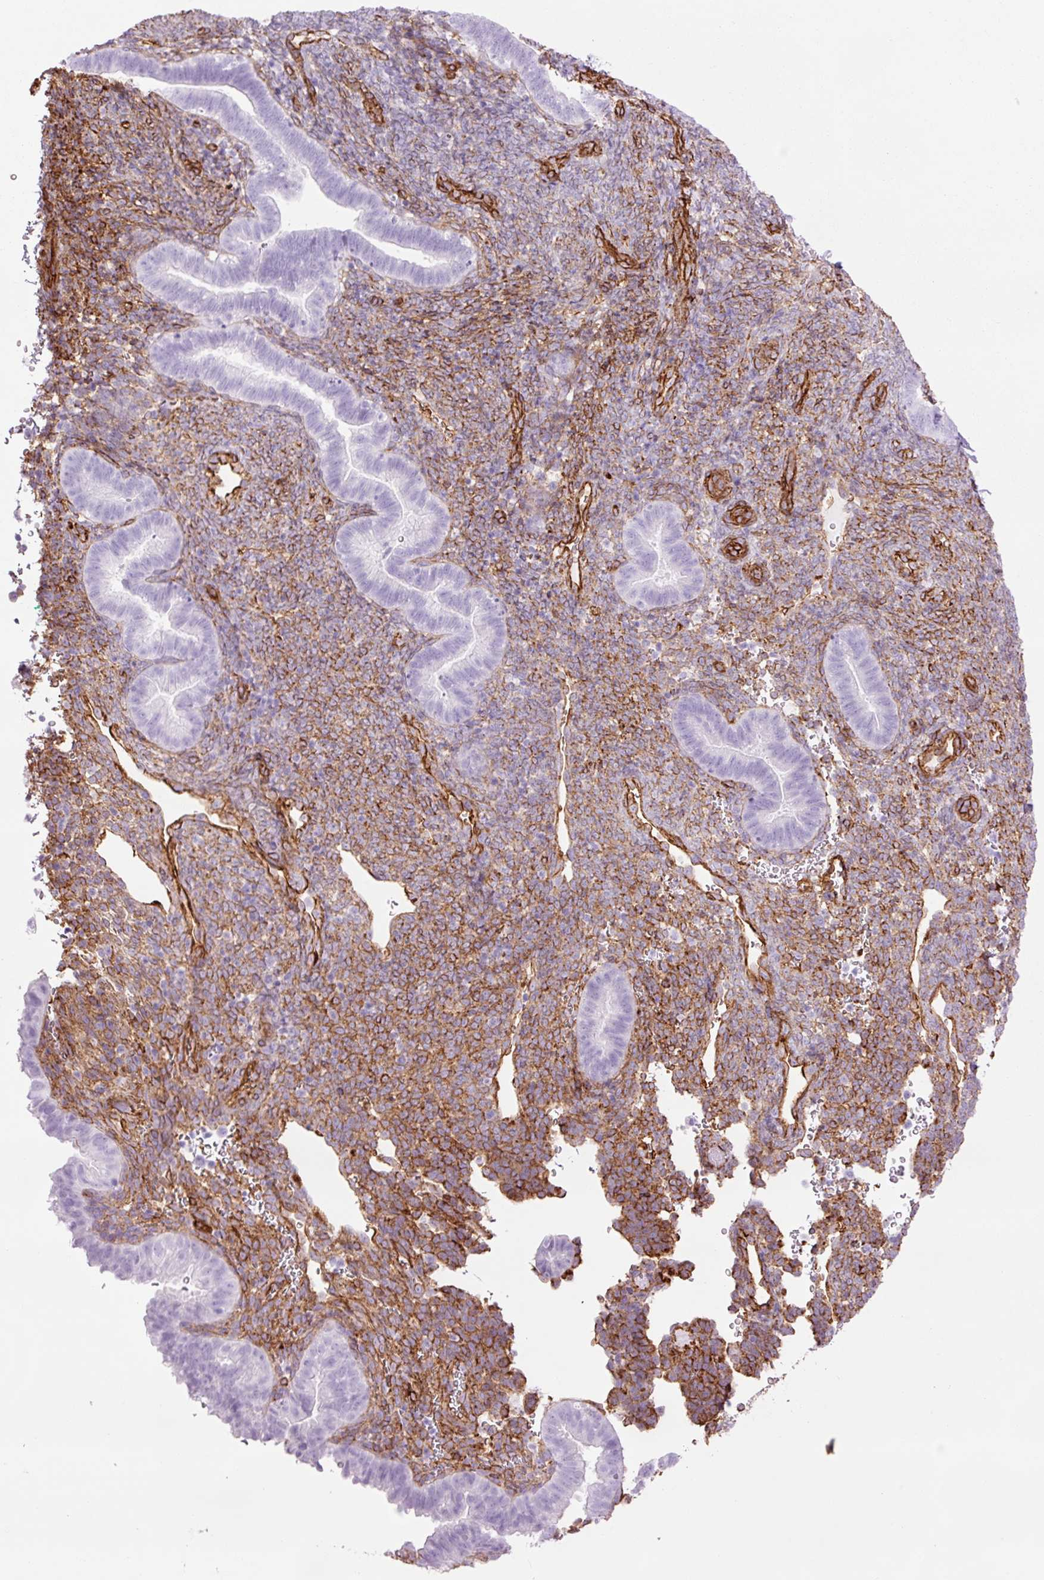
{"staining": {"intensity": "strong", "quantity": "25%-75%", "location": "cytoplasmic/membranous"}, "tissue": "endometrium", "cell_type": "Cells in endometrial stroma", "image_type": "normal", "snomed": [{"axis": "morphology", "description": "Normal tissue, NOS"}, {"axis": "topography", "description": "Endometrium"}], "caption": "High-magnification brightfield microscopy of benign endometrium stained with DAB (brown) and counterstained with hematoxylin (blue). cells in endometrial stroma exhibit strong cytoplasmic/membranous positivity is present in about25%-75% of cells. The staining was performed using DAB to visualize the protein expression in brown, while the nuclei were stained in blue with hematoxylin (Magnification: 20x).", "gene": "CAV1", "patient": {"sex": "female", "age": 34}}